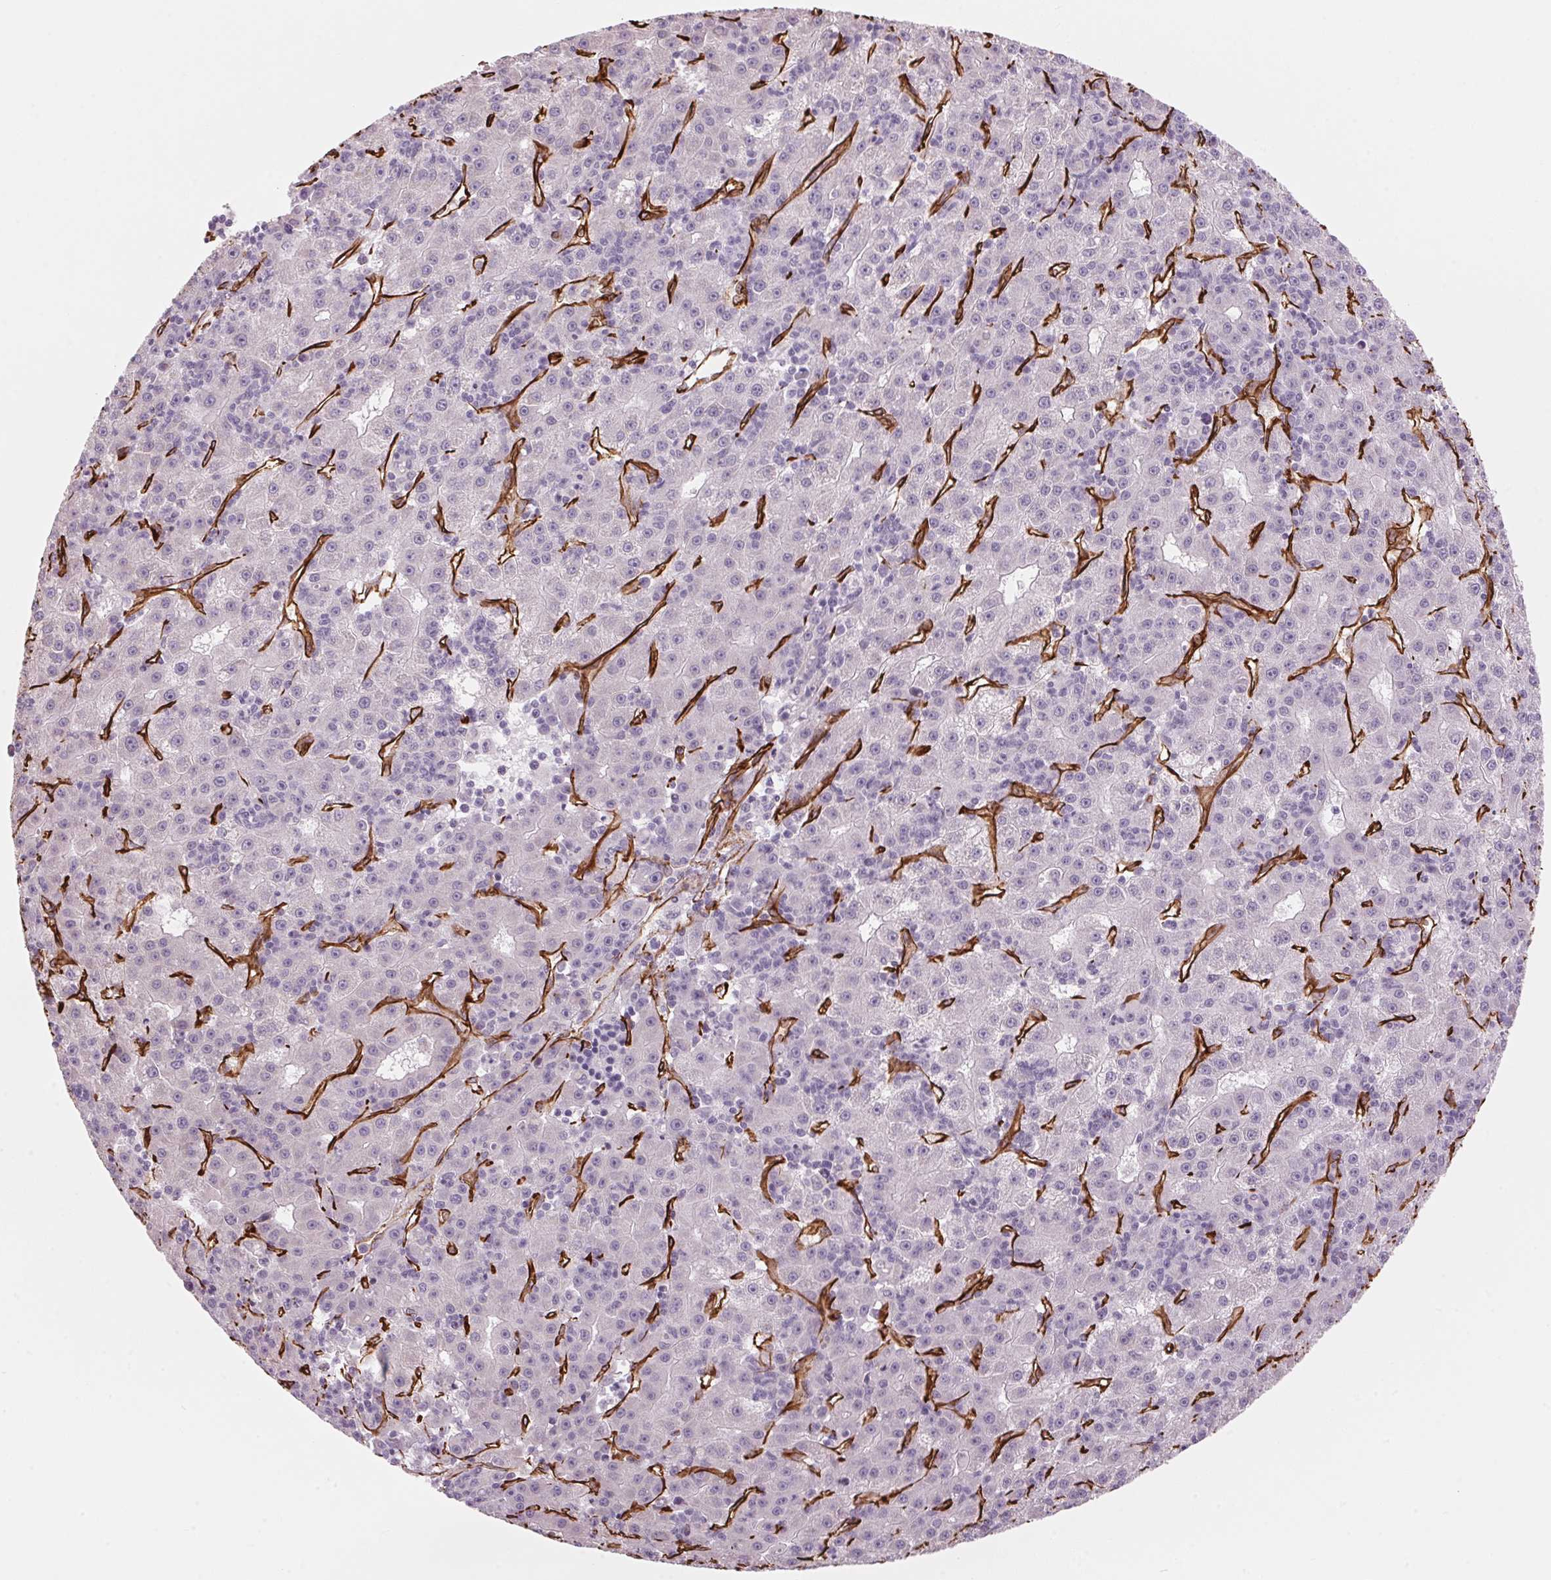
{"staining": {"intensity": "negative", "quantity": "none", "location": "none"}, "tissue": "liver cancer", "cell_type": "Tumor cells", "image_type": "cancer", "snomed": [{"axis": "morphology", "description": "Carcinoma, Hepatocellular, NOS"}, {"axis": "topography", "description": "Liver"}], "caption": "An image of human liver cancer is negative for staining in tumor cells.", "gene": "CLPS", "patient": {"sex": "male", "age": 76}}